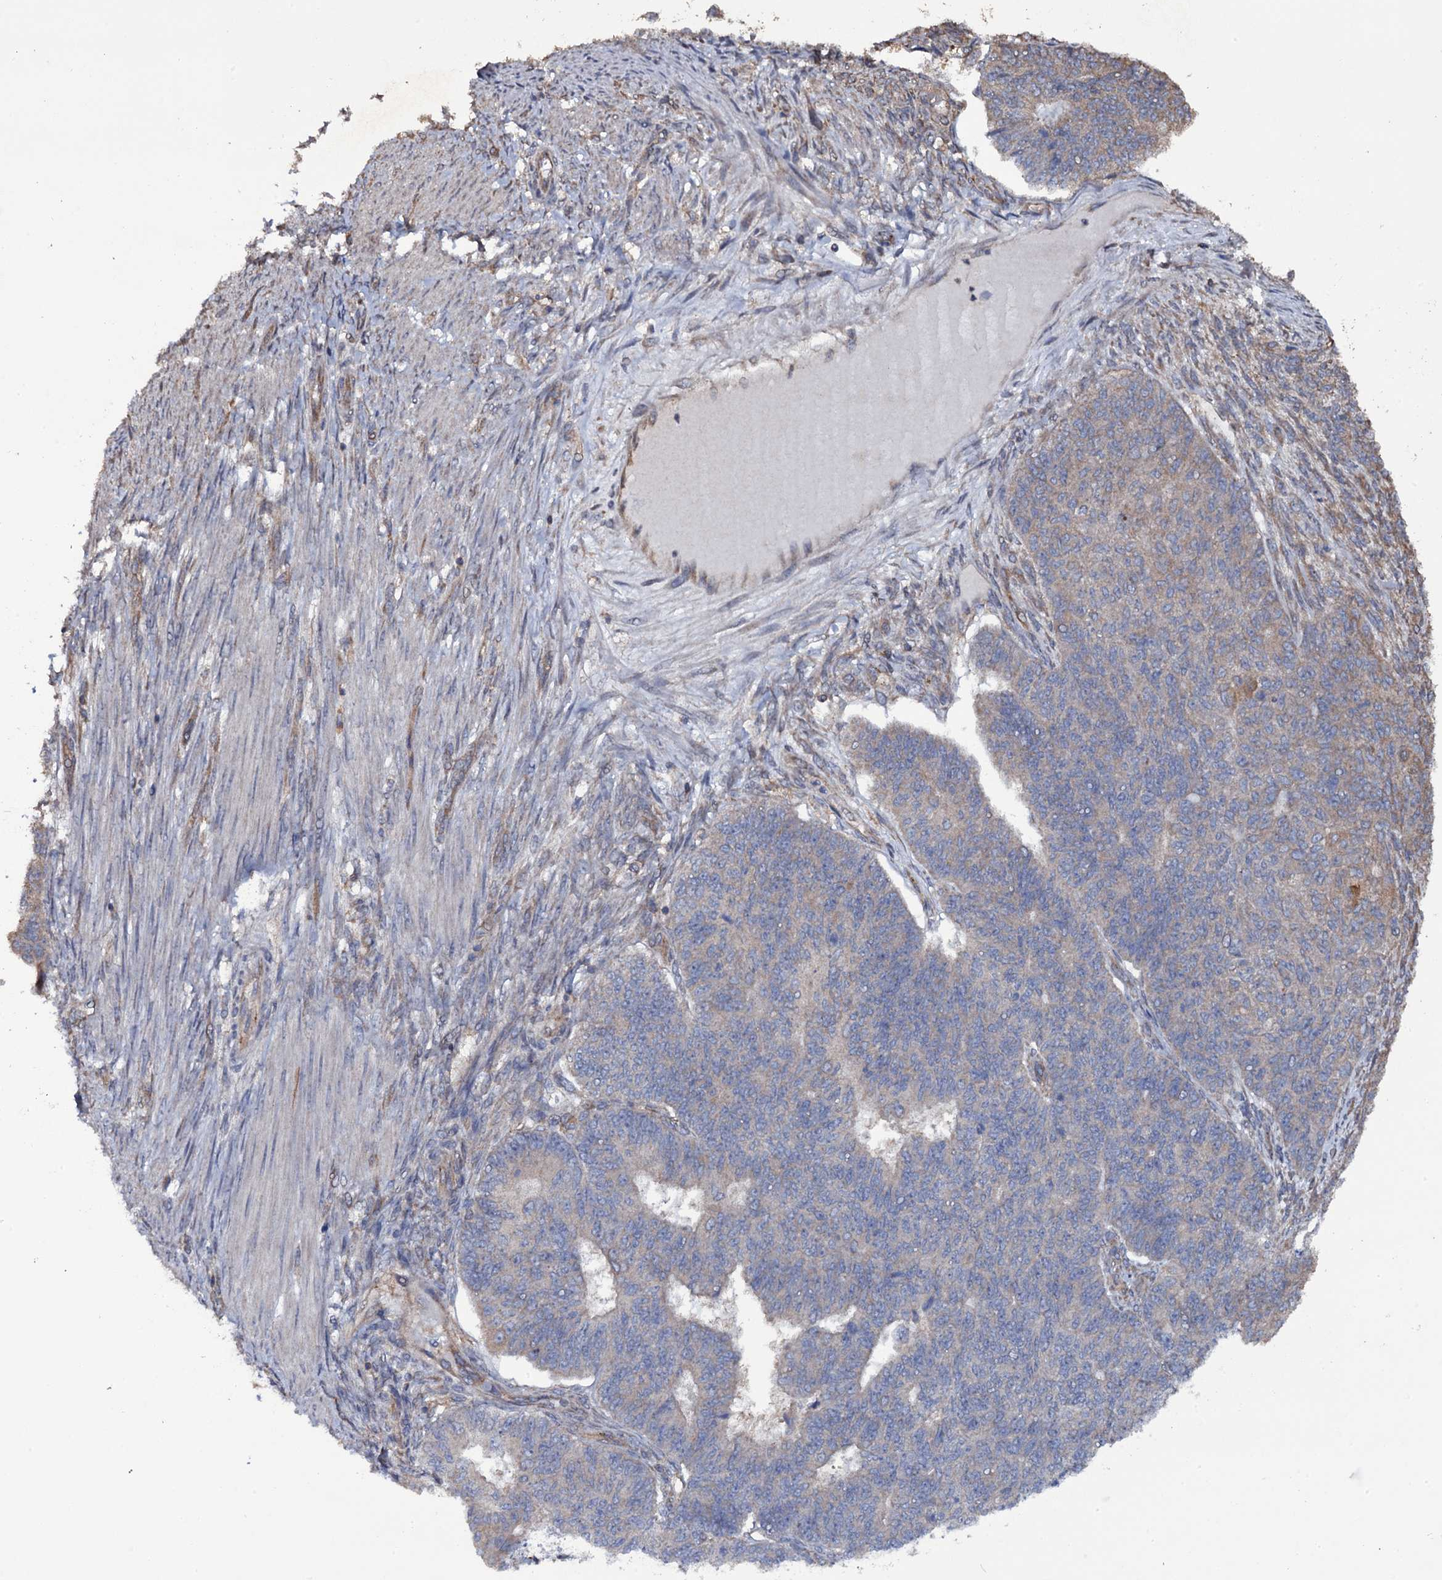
{"staining": {"intensity": "moderate", "quantity": "25%-75%", "location": "cytoplasmic/membranous"}, "tissue": "endometrial cancer", "cell_type": "Tumor cells", "image_type": "cancer", "snomed": [{"axis": "morphology", "description": "Adenocarcinoma, NOS"}, {"axis": "topography", "description": "Endometrium"}], "caption": "Tumor cells demonstrate moderate cytoplasmic/membranous staining in about 25%-75% of cells in endometrial cancer (adenocarcinoma).", "gene": "TTC23", "patient": {"sex": "female", "age": 32}}